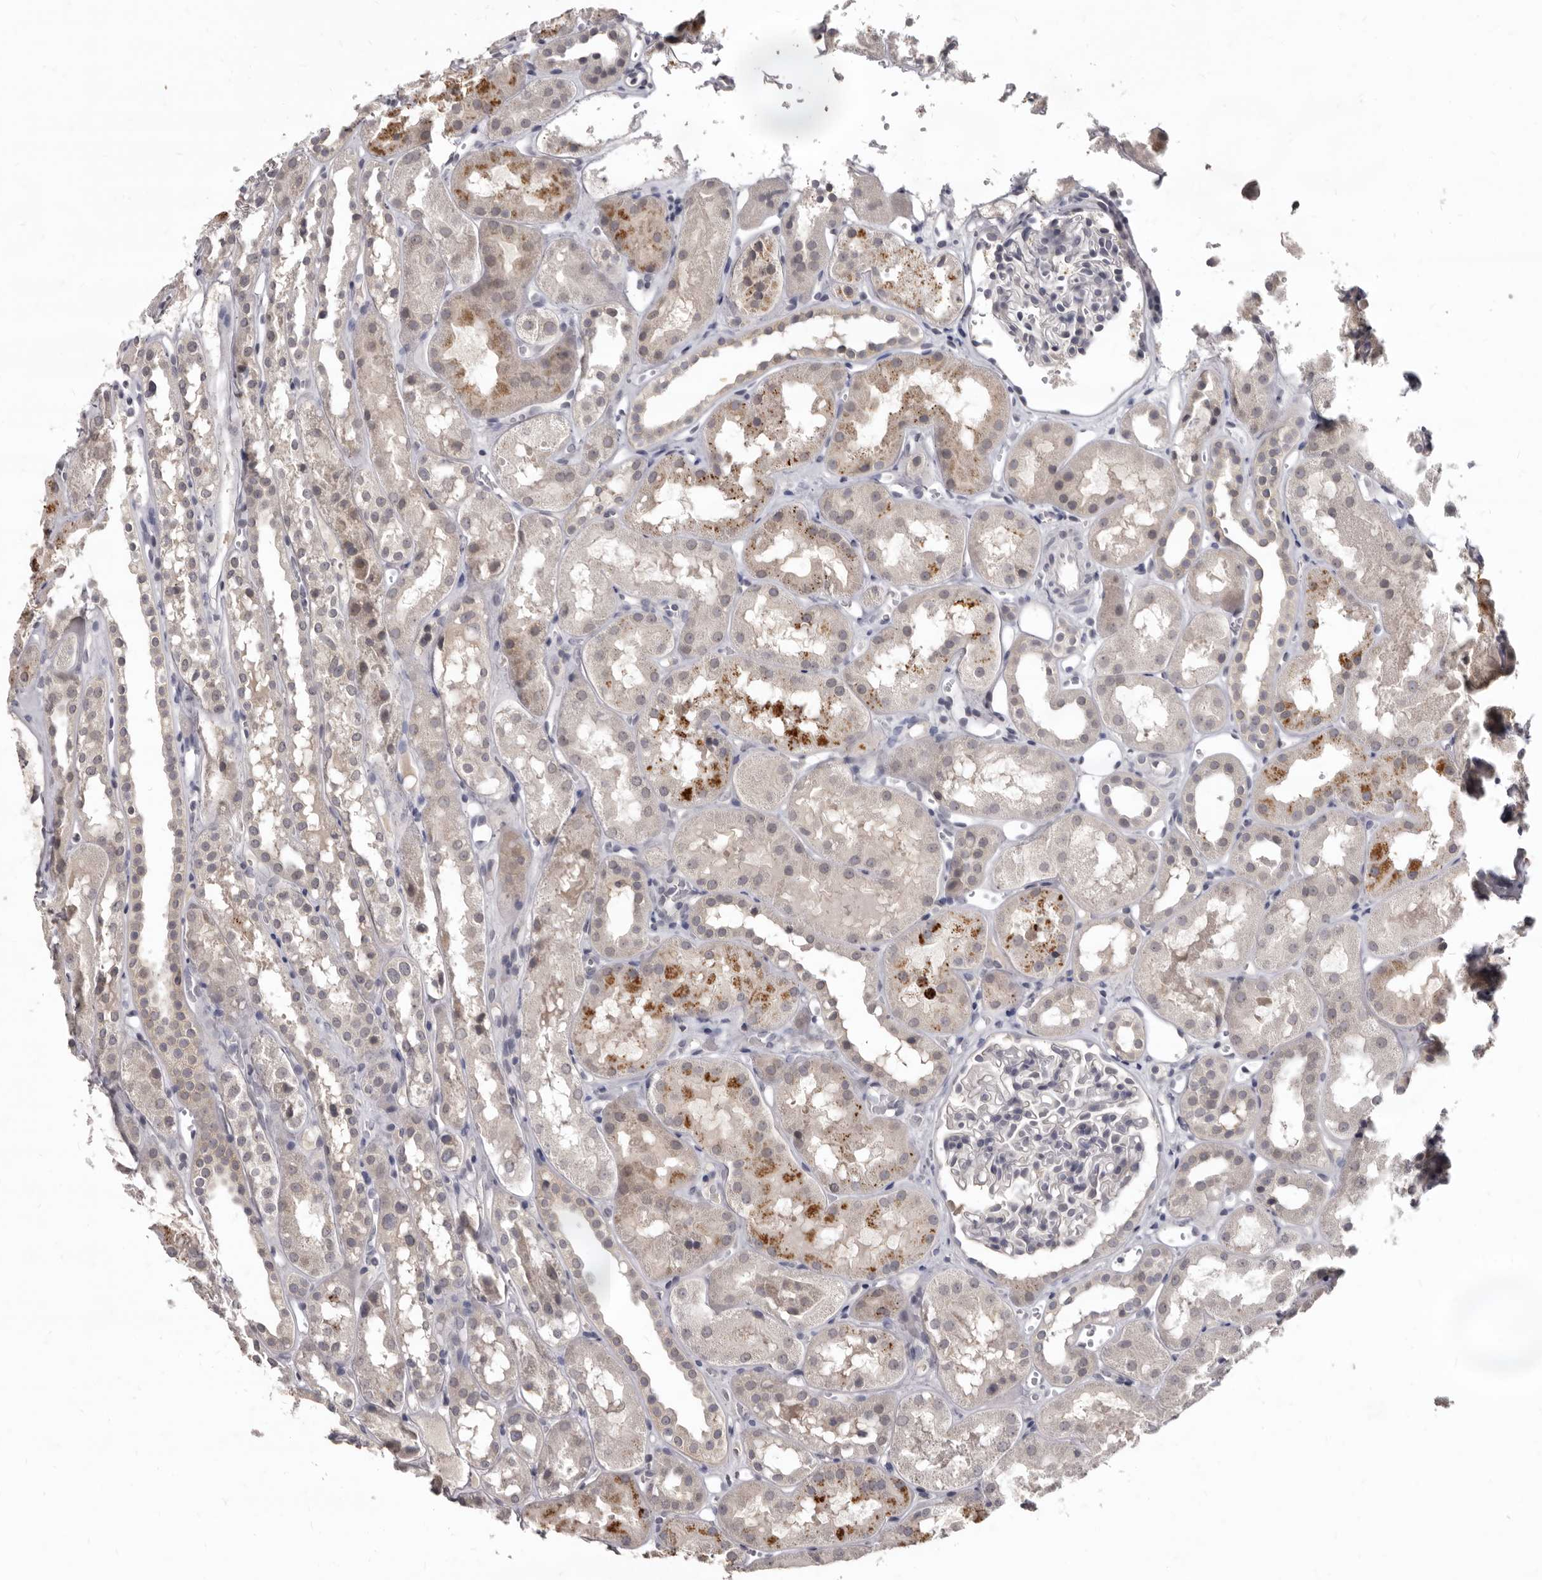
{"staining": {"intensity": "negative", "quantity": "none", "location": "none"}, "tissue": "kidney", "cell_type": "Cells in glomeruli", "image_type": "normal", "snomed": [{"axis": "morphology", "description": "Normal tissue, NOS"}, {"axis": "topography", "description": "Kidney"}], "caption": "Immunohistochemistry (IHC) photomicrograph of unremarkable kidney stained for a protein (brown), which shows no positivity in cells in glomeruli. The staining was performed using DAB (3,3'-diaminobenzidine) to visualize the protein expression in brown, while the nuclei were stained in blue with hematoxylin (Magnification: 20x).", "gene": "SULT1E1", "patient": {"sex": "male", "age": 16}}